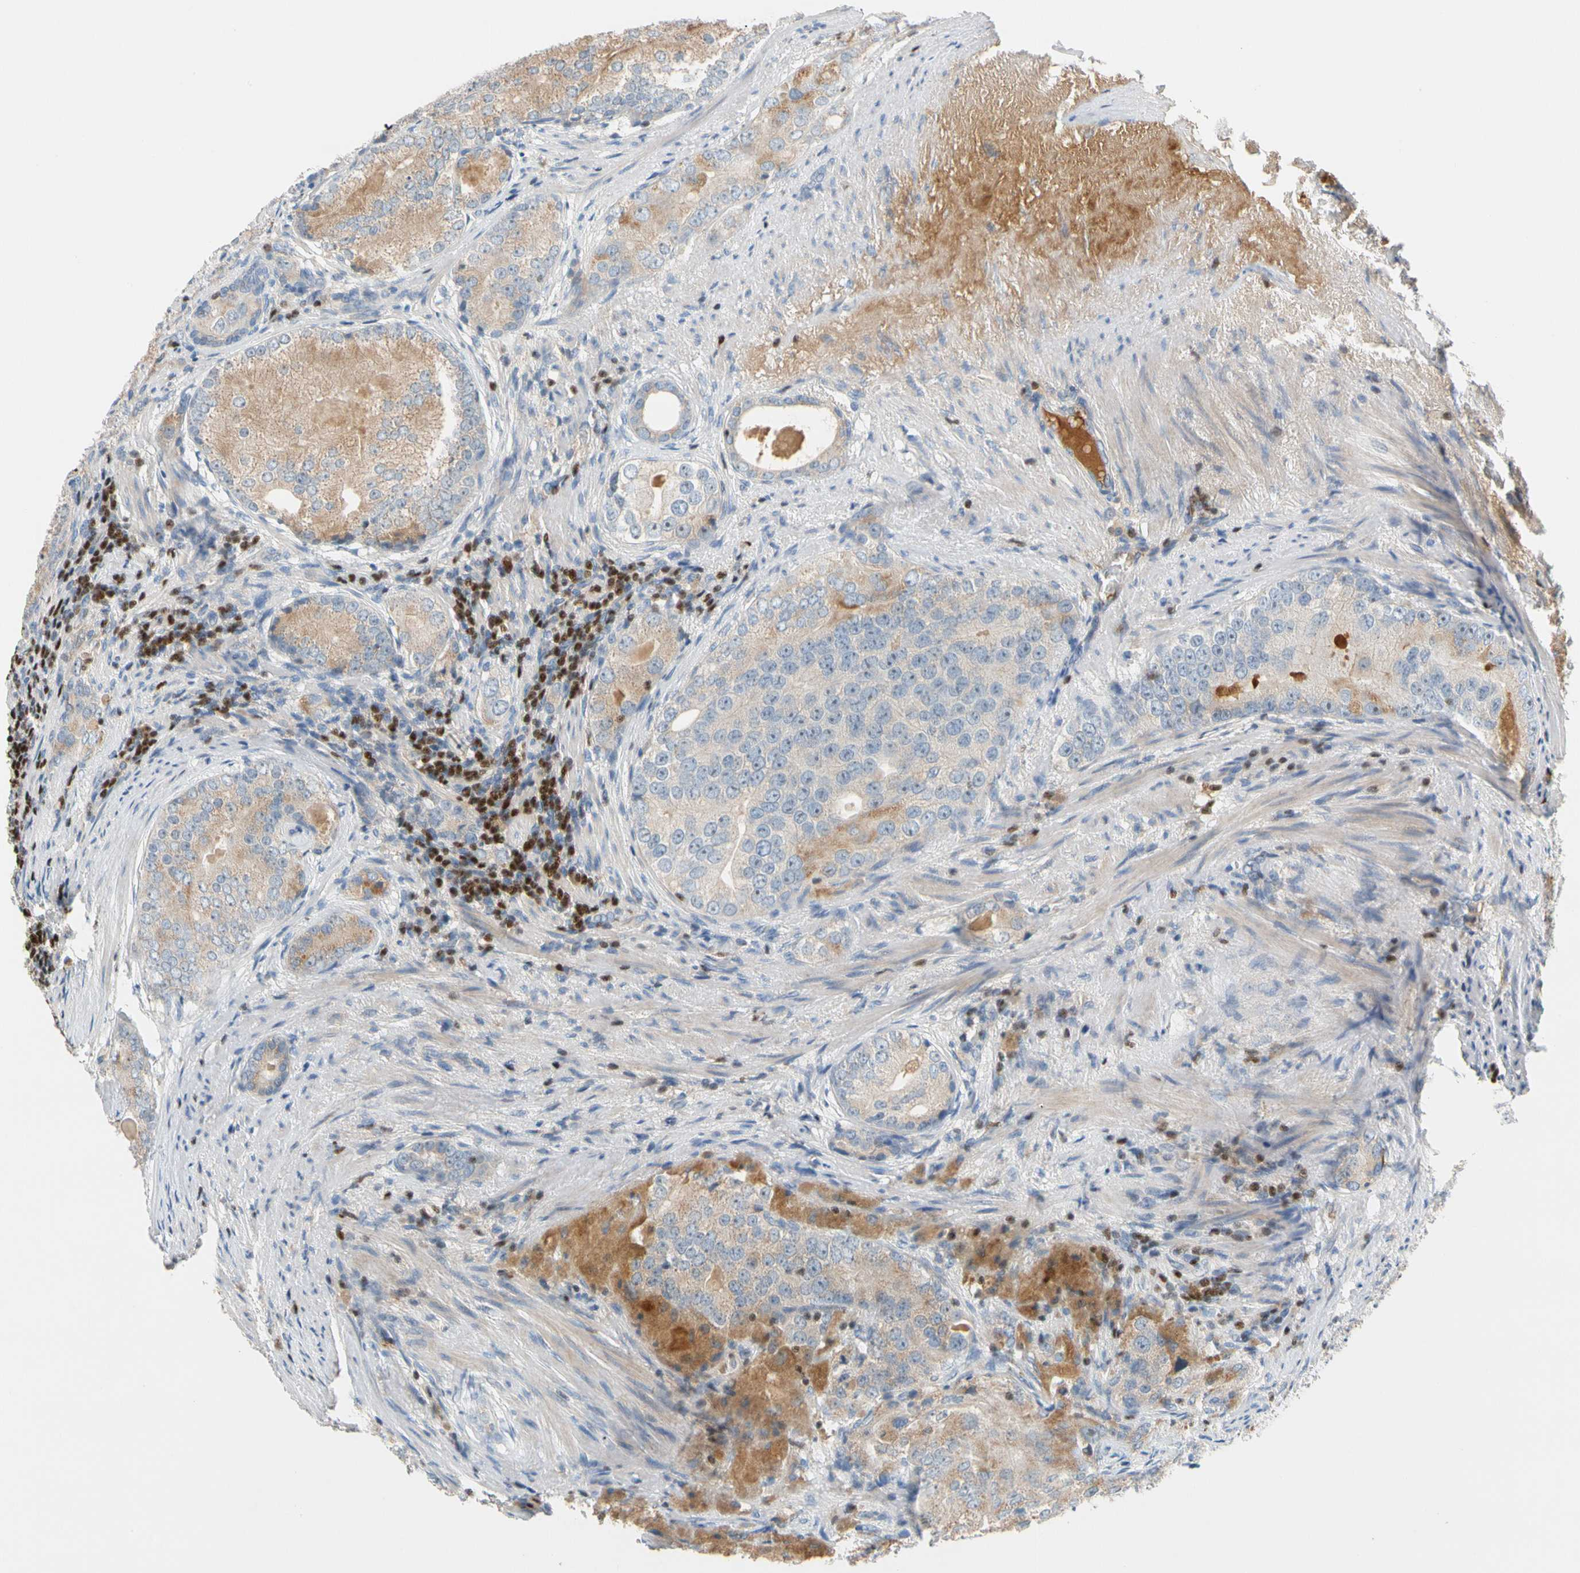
{"staining": {"intensity": "moderate", "quantity": "25%-75%", "location": "cytoplasmic/membranous"}, "tissue": "prostate cancer", "cell_type": "Tumor cells", "image_type": "cancer", "snomed": [{"axis": "morphology", "description": "Adenocarcinoma, High grade"}, {"axis": "topography", "description": "Prostate"}], "caption": "A micrograph showing moderate cytoplasmic/membranous positivity in approximately 25%-75% of tumor cells in prostate adenocarcinoma (high-grade), as visualized by brown immunohistochemical staining.", "gene": "SP140", "patient": {"sex": "male", "age": 66}}